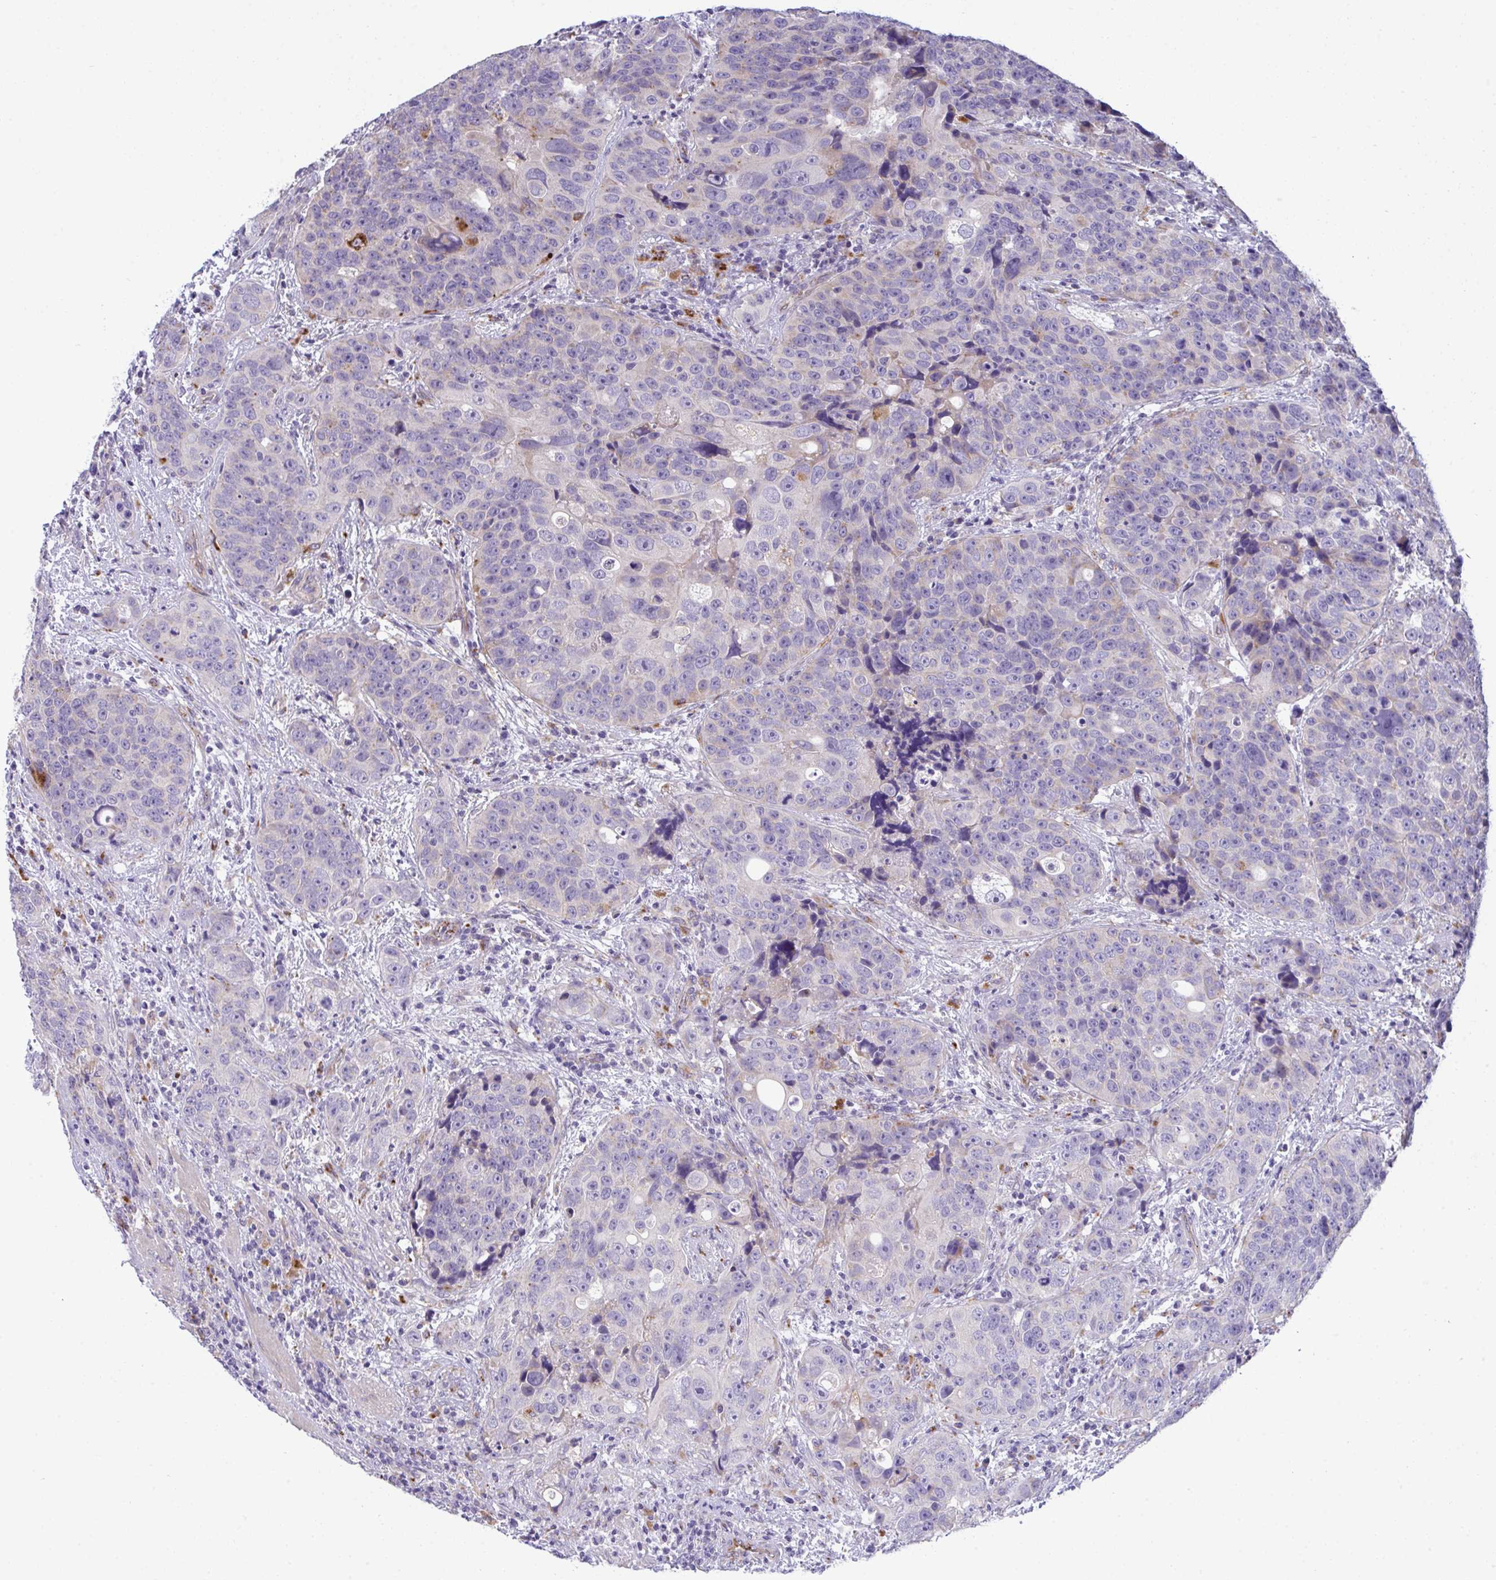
{"staining": {"intensity": "weak", "quantity": "<25%", "location": "cytoplasmic/membranous"}, "tissue": "urothelial cancer", "cell_type": "Tumor cells", "image_type": "cancer", "snomed": [{"axis": "morphology", "description": "Urothelial carcinoma, NOS"}, {"axis": "topography", "description": "Urinary bladder"}], "caption": "Immunohistochemistry (IHC) photomicrograph of human urothelial cancer stained for a protein (brown), which demonstrates no expression in tumor cells.", "gene": "TOR1AIP2", "patient": {"sex": "male", "age": 52}}